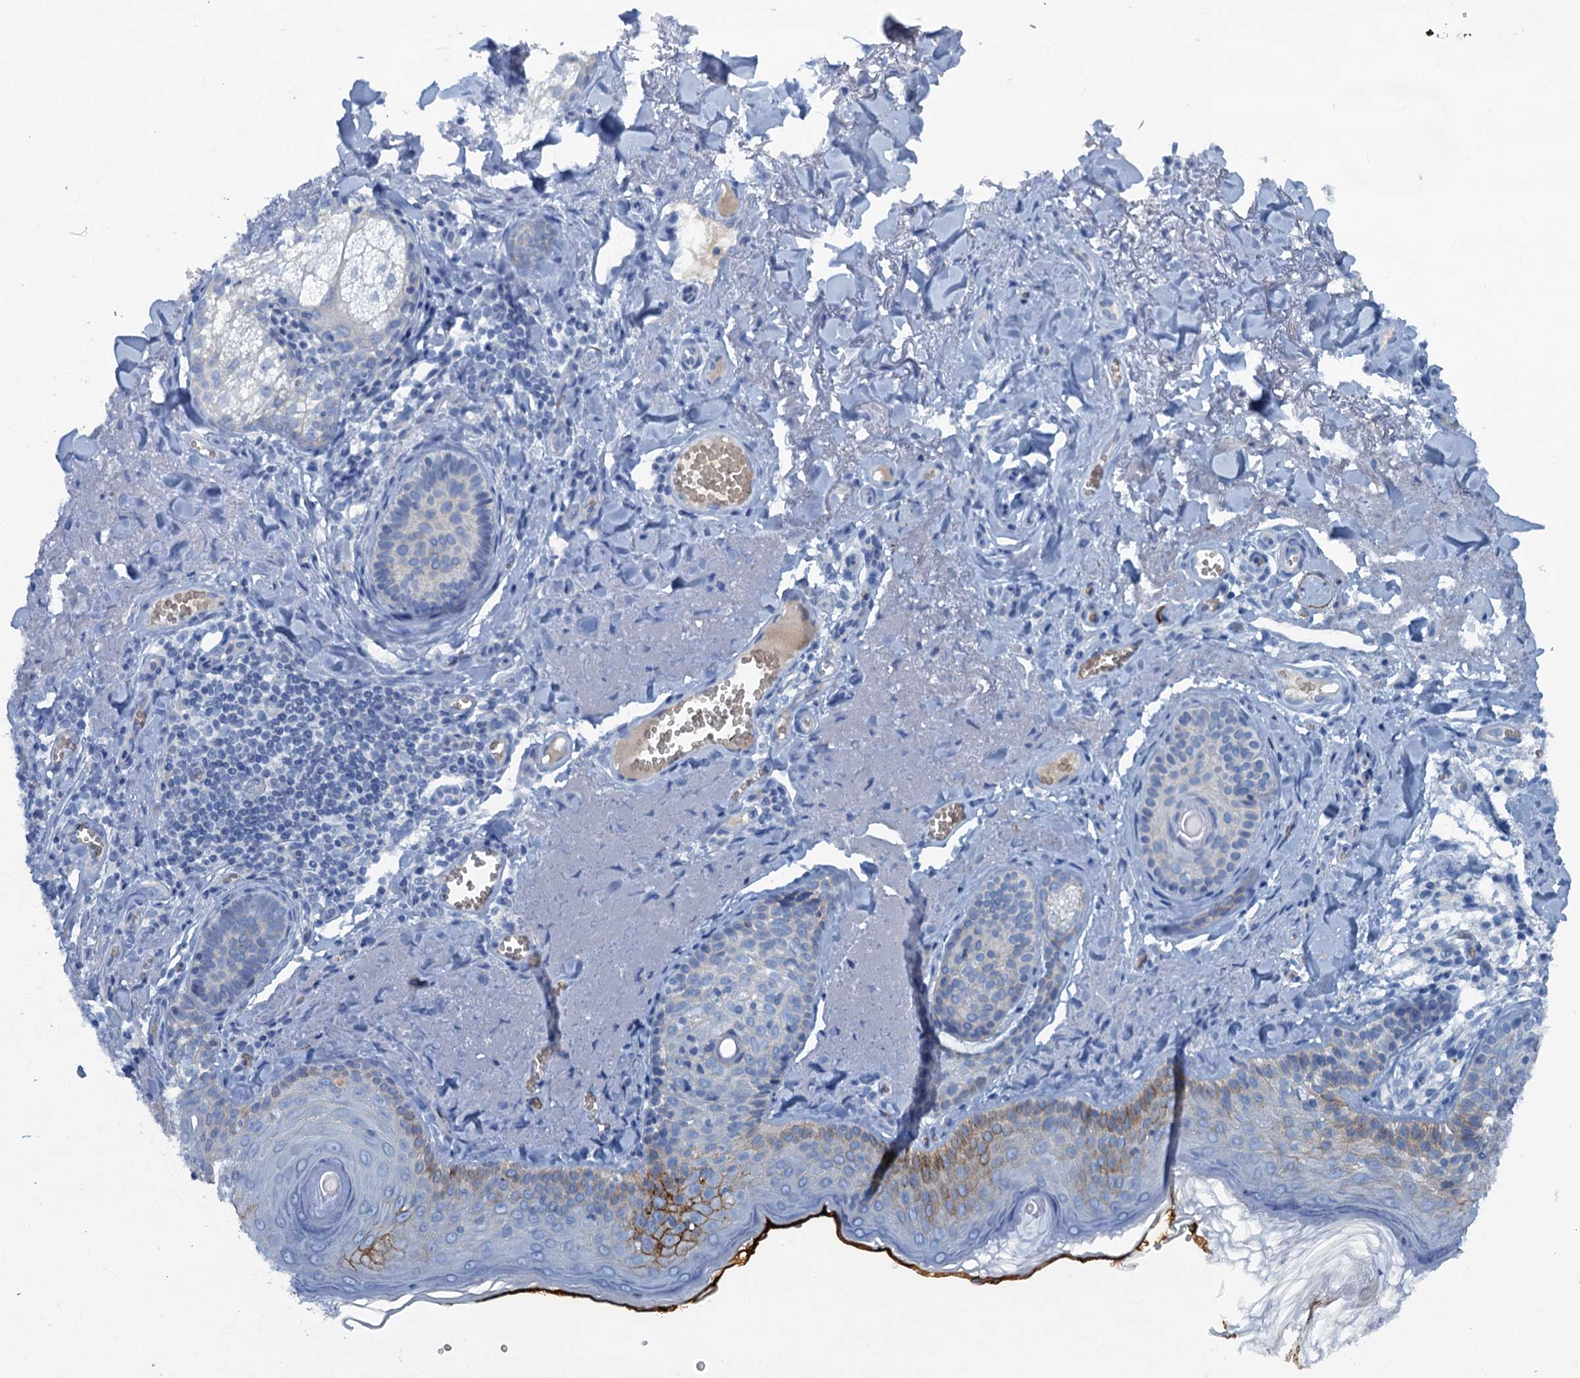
{"staining": {"intensity": "negative", "quantity": "none", "location": "none"}, "tissue": "skin cancer", "cell_type": "Tumor cells", "image_type": "cancer", "snomed": [{"axis": "morphology", "description": "Basal cell carcinoma"}, {"axis": "topography", "description": "Skin"}], "caption": "Photomicrograph shows no protein positivity in tumor cells of skin basal cell carcinoma tissue.", "gene": "MYADML2", "patient": {"sex": "female", "age": 74}}